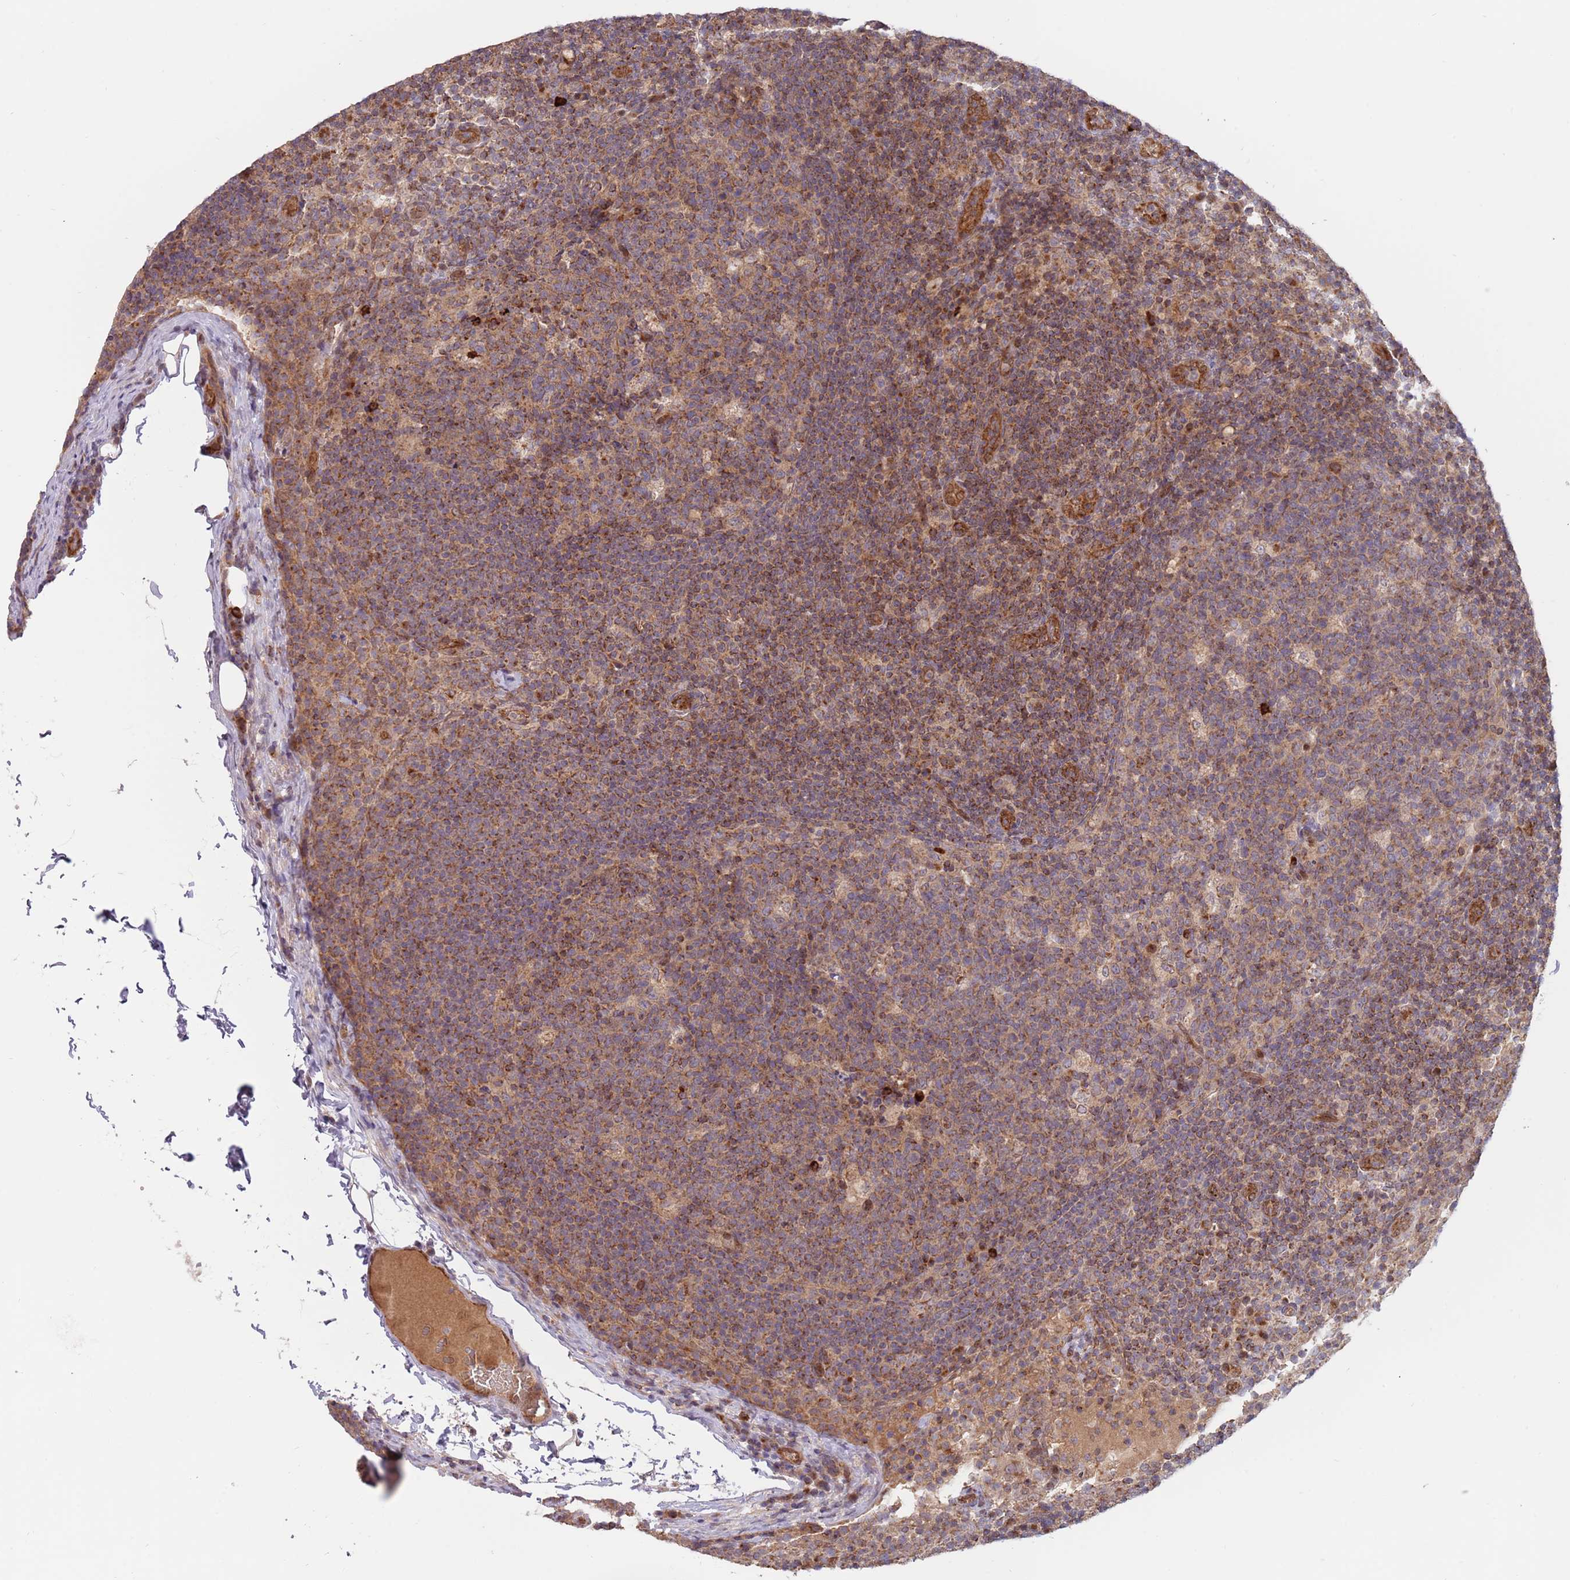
{"staining": {"intensity": "moderate", "quantity": "<25%", "location": "cytoplasmic/membranous"}, "tissue": "lymph node", "cell_type": "Germinal center cells", "image_type": "normal", "snomed": [{"axis": "morphology", "description": "Normal tissue, NOS"}, {"axis": "topography", "description": "Lymph node"}], "caption": "About <25% of germinal center cells in benign lymph node reveal moderate cytoplasmic/membranous protein expression as visualized by brown immunohistochemical staining.", "gene": "GUK1", "patient": {"sex": "female", "age": 31}}